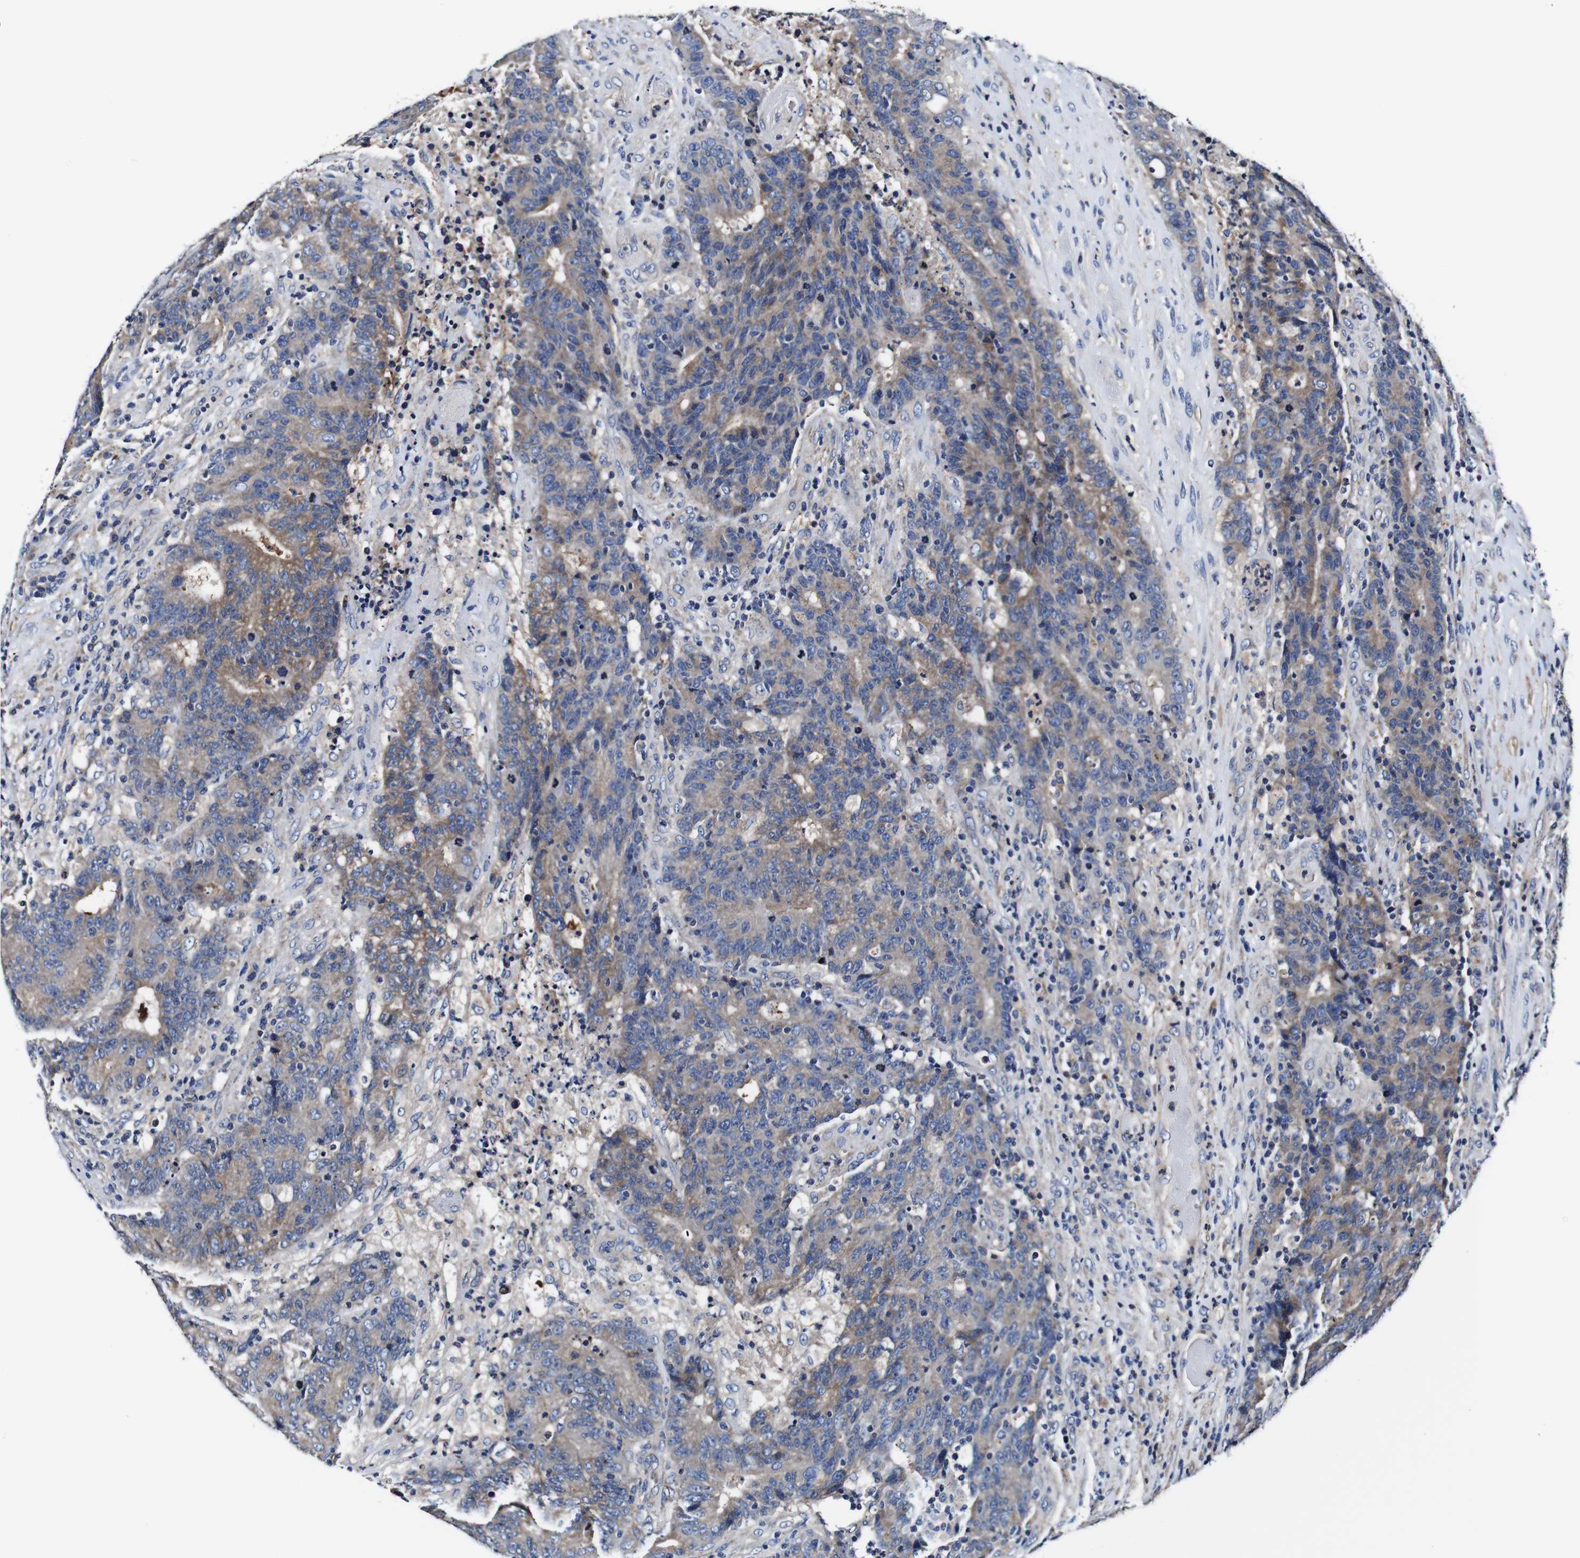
{"staining": {"intensity": "weak", "quantity": ">75%", "location": "cytoplasmic/membranous"}, "tissue": "colorectal cancer", "cell_type": "Tumor cells", "image_type": "cancer", "snomed": [{"axis": "morphology", "description": "Normal tissue, NOS"}, {"axis": "morphology", "description": "Adenocarcinoma, NOS"}, {"axis": "topography", "description": "Colon"}], "caption": "DAB (3,3'-diaminobenzidine) immunohistochemical staining of colorectal cancer (adenocarcinoma) exhibits weak cytoplasmic/membranous protein positivity in about >75% of tumor cells.", "gene": "PDCD6IP", "patient": {"sex": "female", "age": 75}}